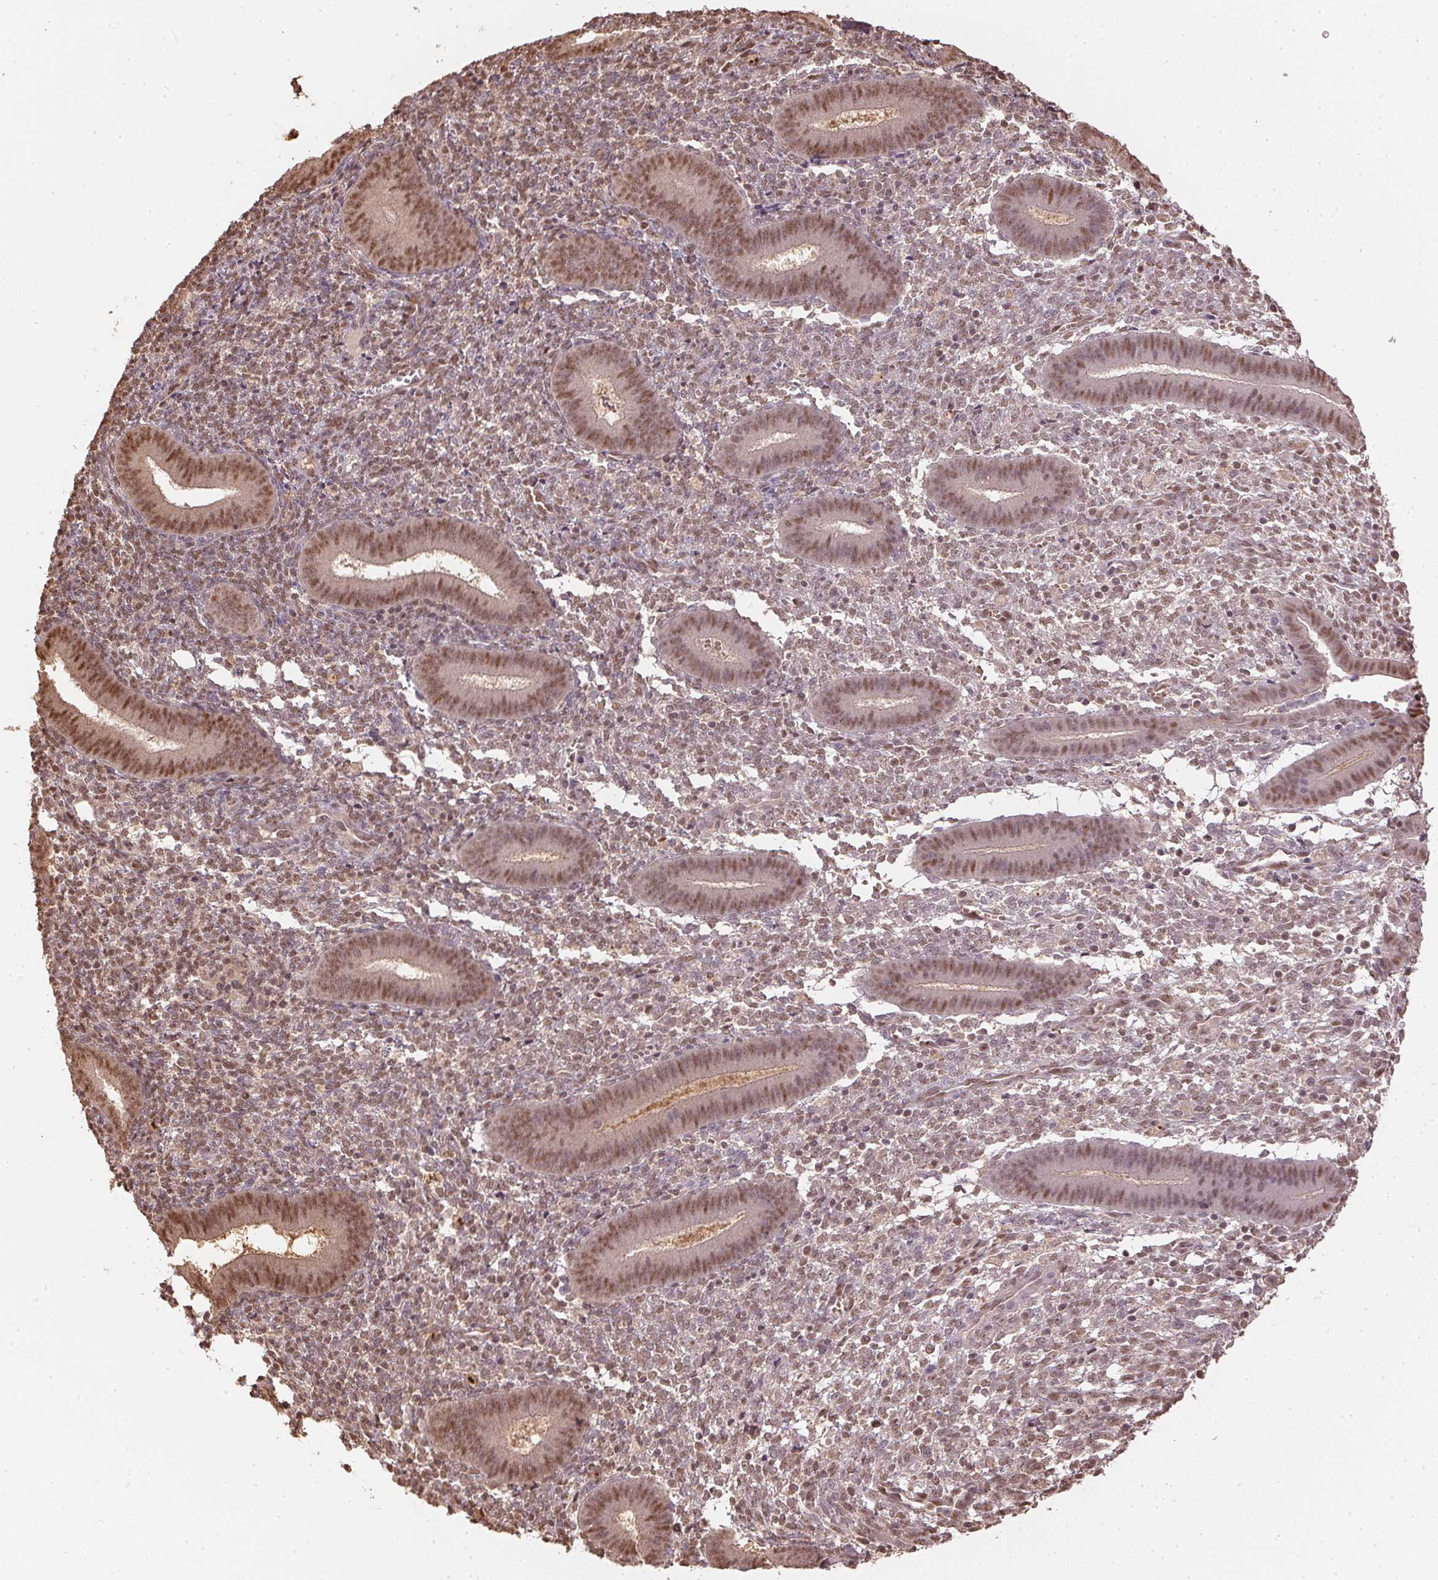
{"staining": {"intensity": "weak", "quantity": "25%-75%", "location": "nuclear"}, "tissue": "endometrium", "cell_type": "Cells in endometrial stroma", "image_type": "normal", "snomed": [{"axis": "morphology", "description": "Normal tissue, NOS"}, {"axis": "topography", "description": "Endometrium"}], "caption": "Weak nuclear staining for a protein is appreciated in approximately 25%-75% of cells in endometrial stroma of benign endometrium using immunohistochemistry (IHC).", "gene": "TPI1", "patient": {"sex": "female", "age": 25}}